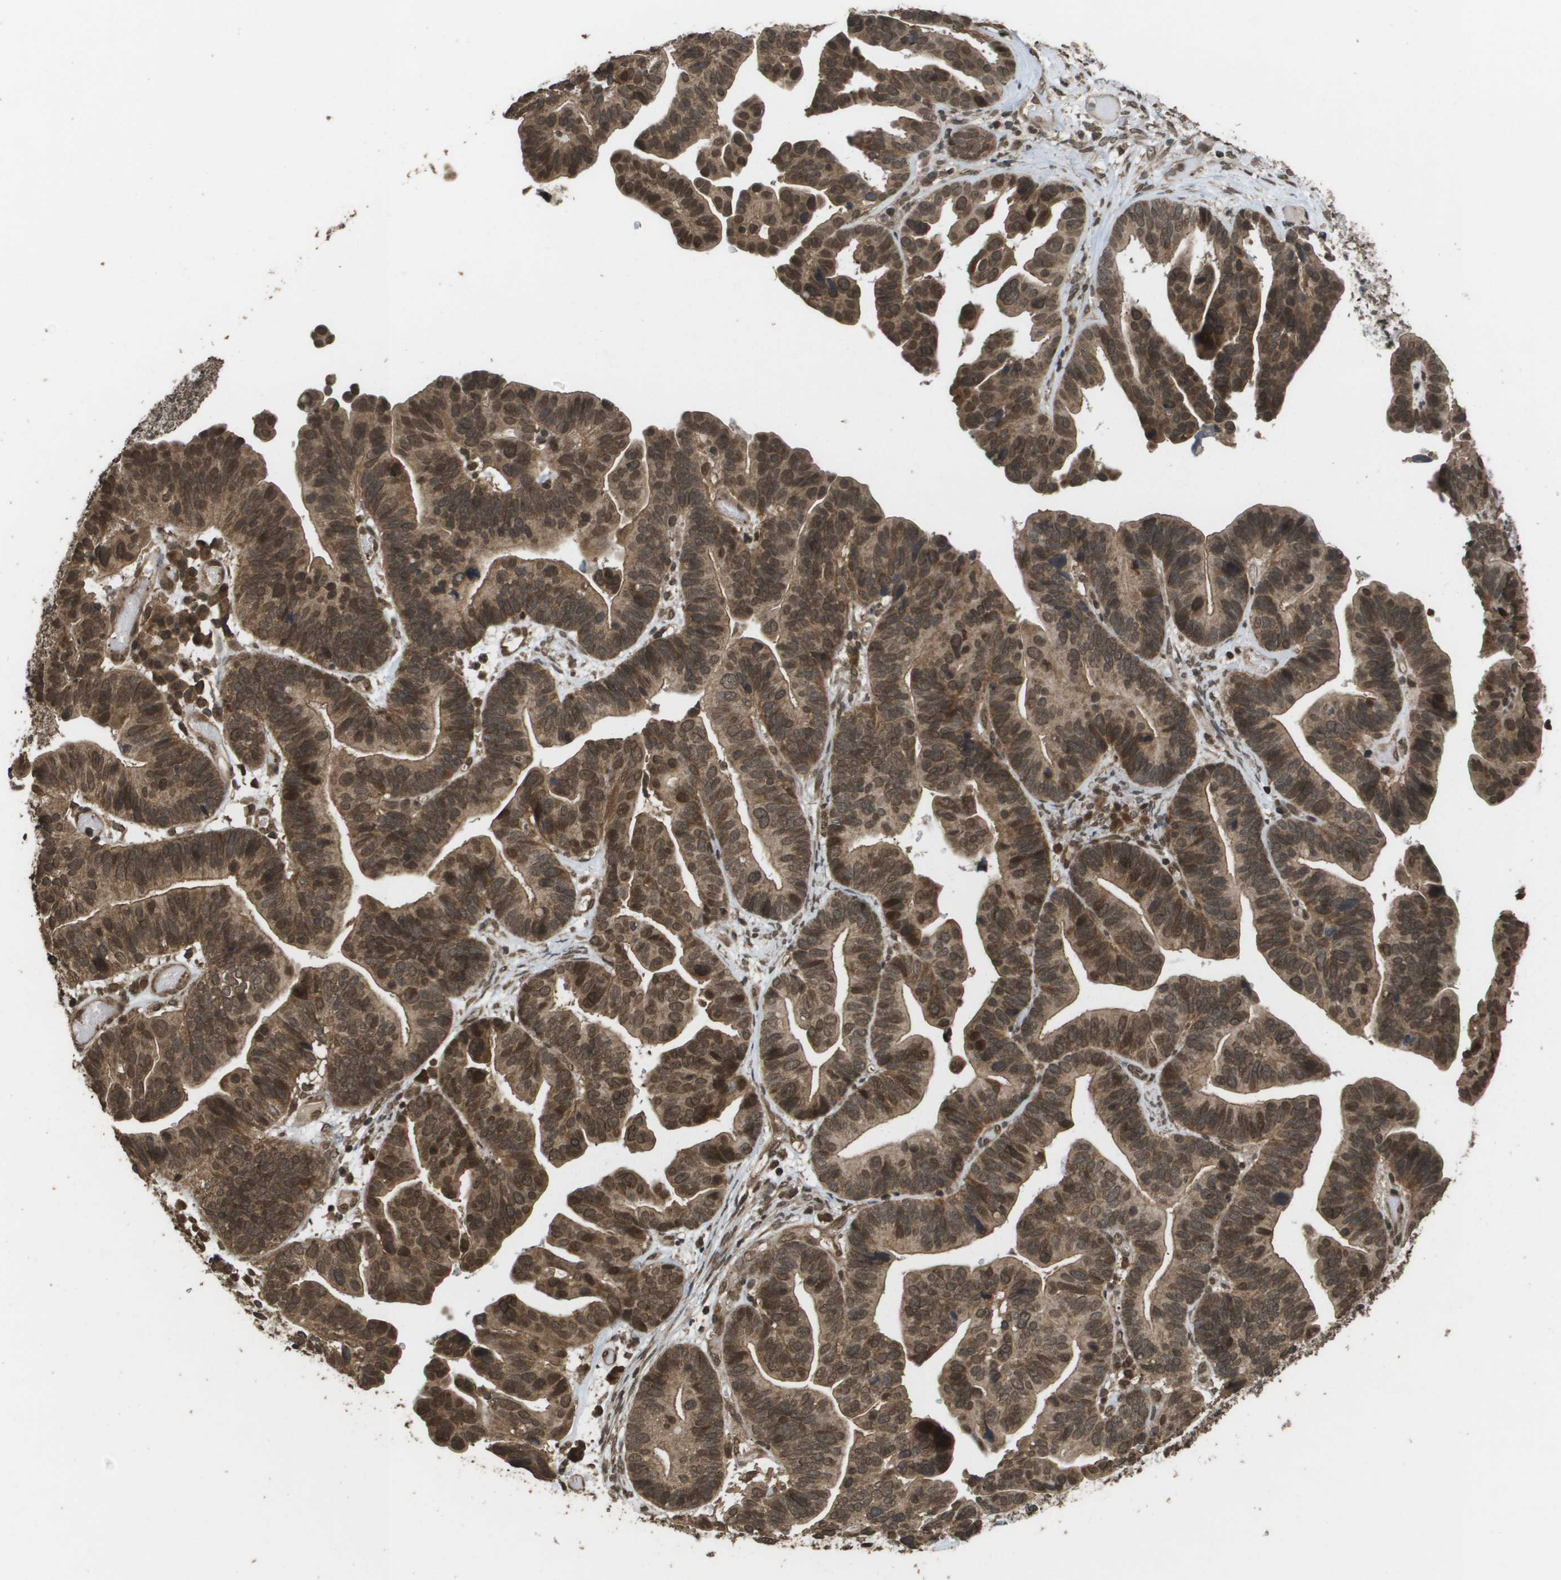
{"staining": {"intensity": "moderate", "quantity": ">75%", "location": "cytoplasmic/membranous,nuclear"}, "tissue": "ovarian cancer", "cell_type": "Tumor cells", "image_type": "cancer", "snomed": [{"axis": "morphology", "description": "Cystadenocarcinoma, serous, NOS"}, {"axis": "topography", "description": "Ovary"}], "caption": "Immunohistochemical staining of human ovarian cancer demonstrates medium levels of moderate cytoplasmic/membranous and nuclear positivity in about >75% of tumor cells.", "gene": "AXIN2", "patient": {"sex": "female", "age": 56}}